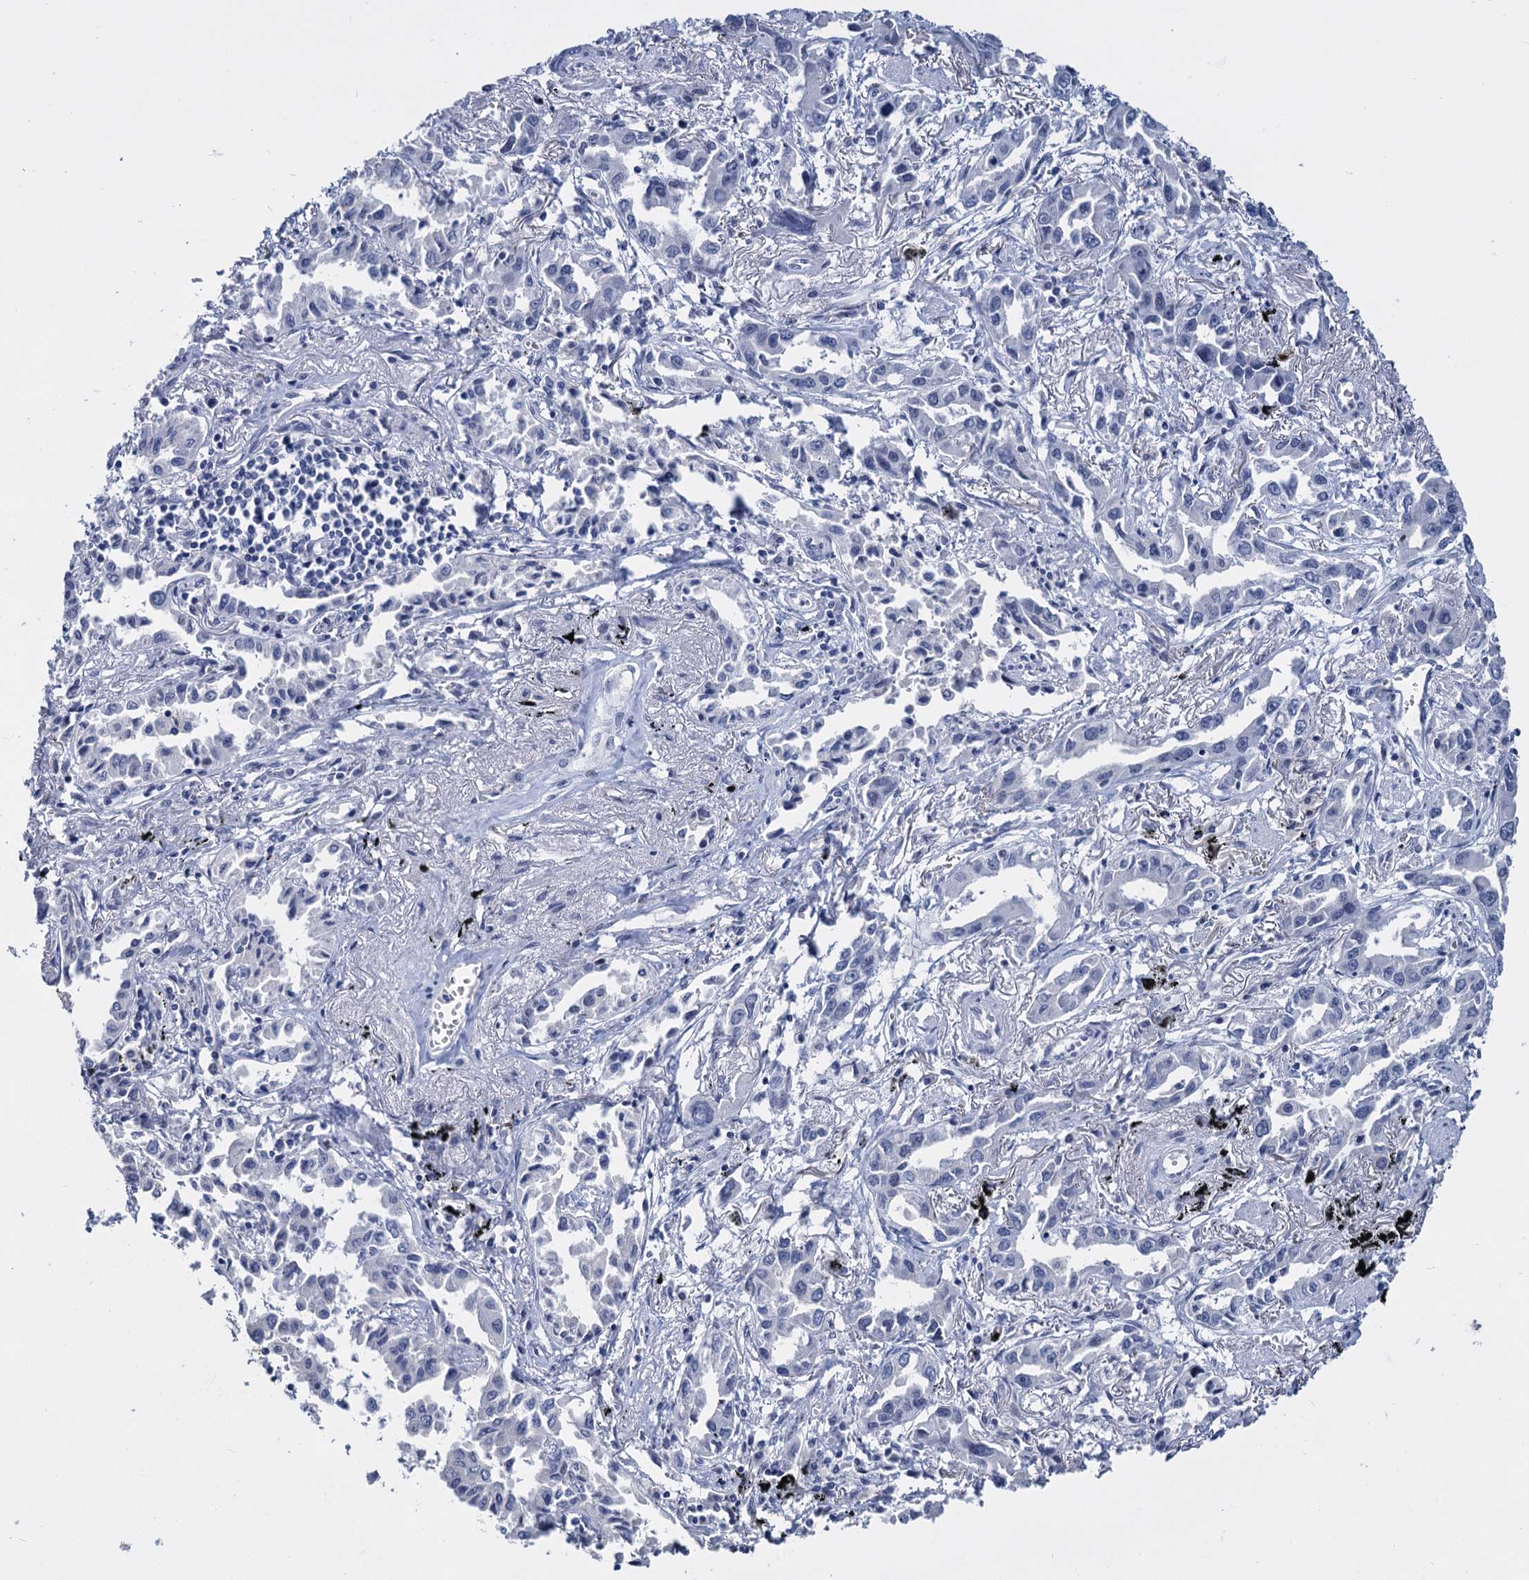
{"staining": {"intensity": "negative", "quantity": "none", "location": "none"}, "tissue": "lung cancer", "cell_type": "Tumor cells", "image_type": "cancer", "snomed": [{"axis": "morphology", "description": "Adenocarcinoma, NOS"}, {"axis": "topography", "description": "Lung"}], "caption": "An image of human lung cancer is negative for staining in tumor cells. Nuclei are stained in blue.", "gene": "MAGEA4", "patient": {"sex": "male", "age": 67}}